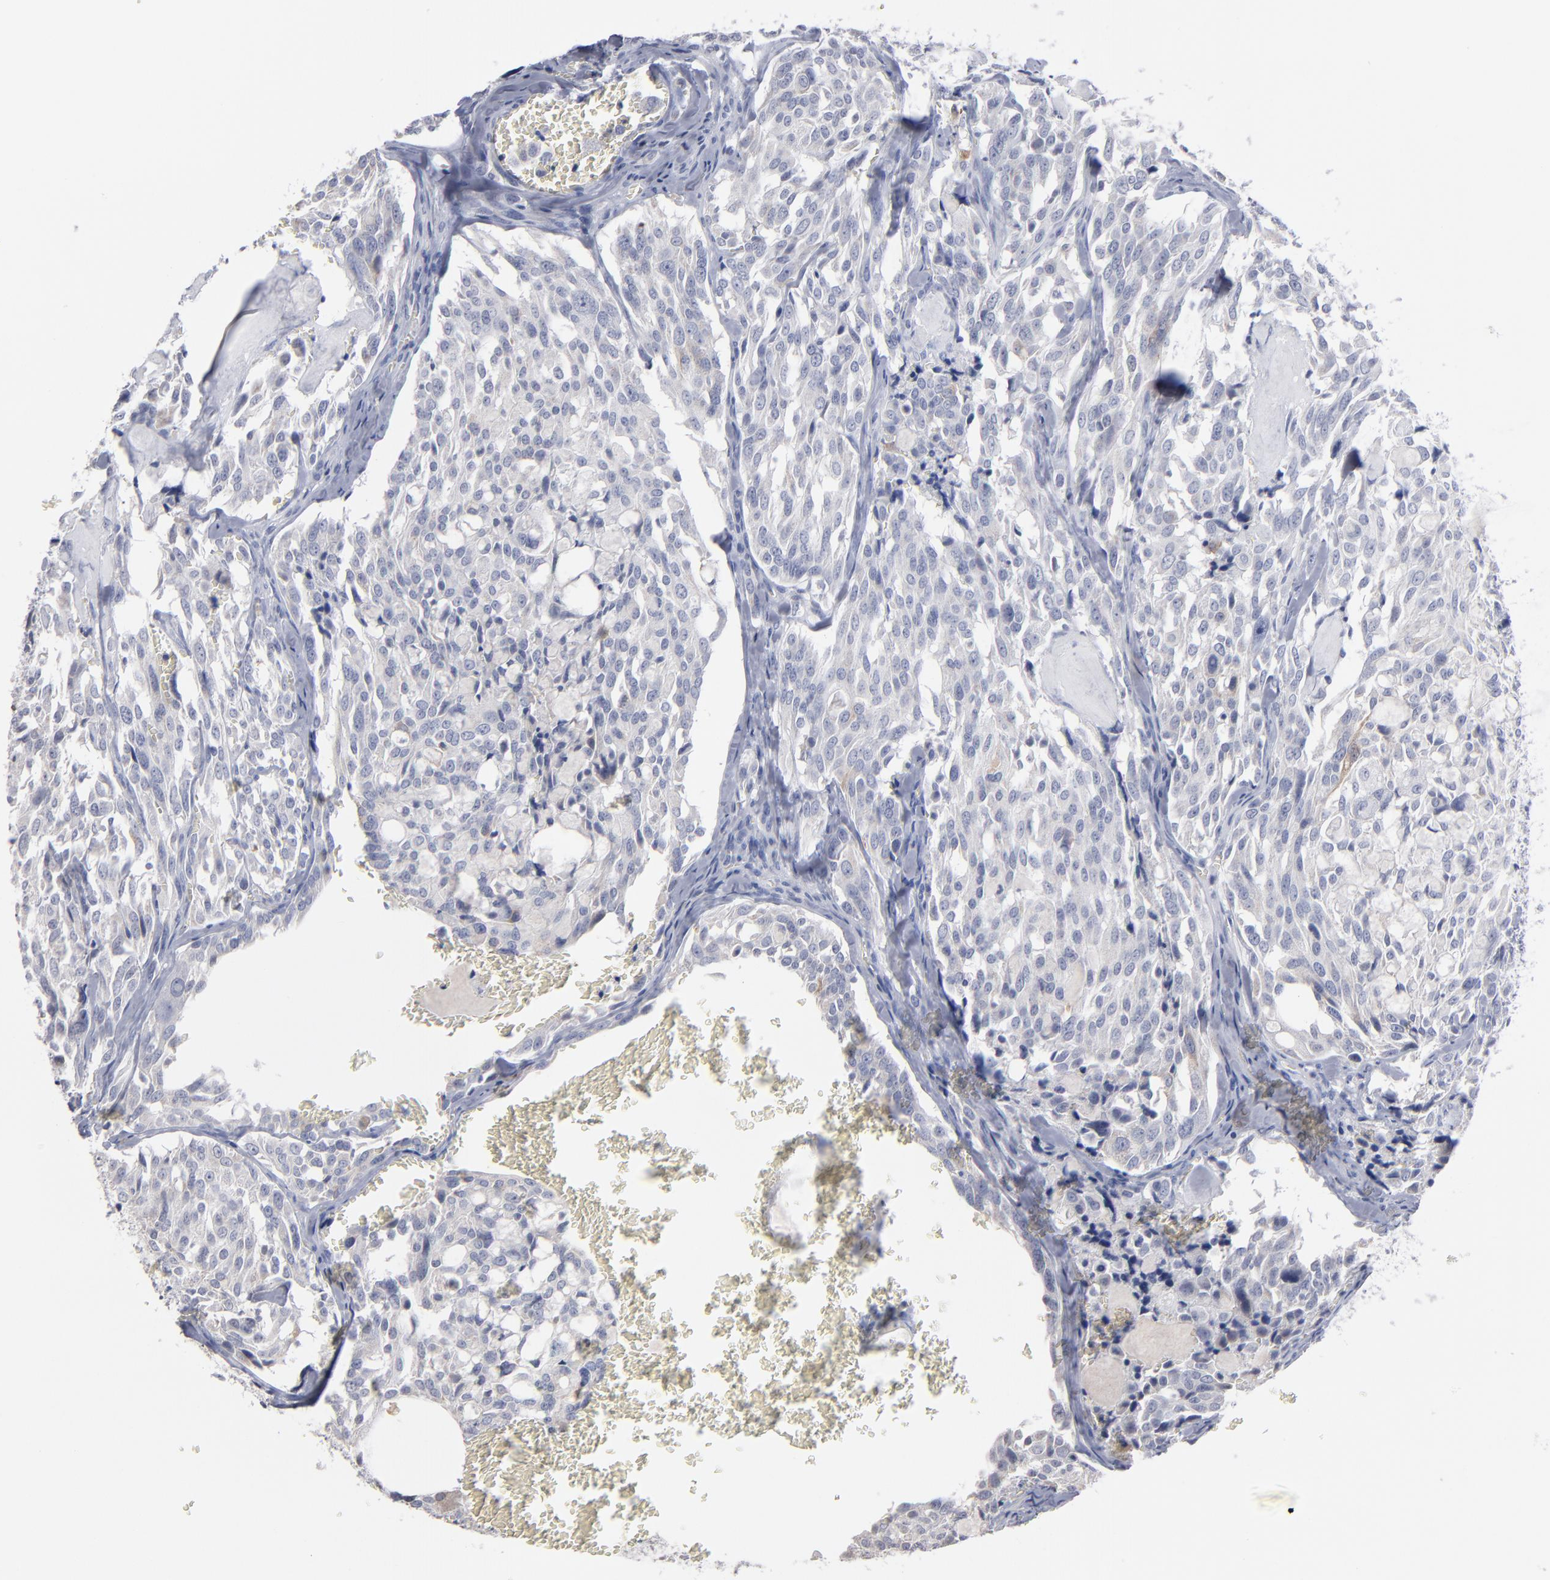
{"staining": {"intensity": "negative", "quantity": "none", "location": "none"}, "tissue": "thyroid cancer", "cell_type": "Tumor cells", "image_type": "cancer", "snomed": [{"axis": "morphology", "description": "Carcinoma, NOS"}, {"axis": "morphology", "description": "Carcinoid, malignant, NOS"}, {"axis": "topography", "description": "Thyroid gland"}], "caption": "Protein analysis of thyroid cancer (carcinoma) displays no significant positivity in tumor cells.", "gene": "RPH3A", "patient": {"sex": "male", "age": 33}}